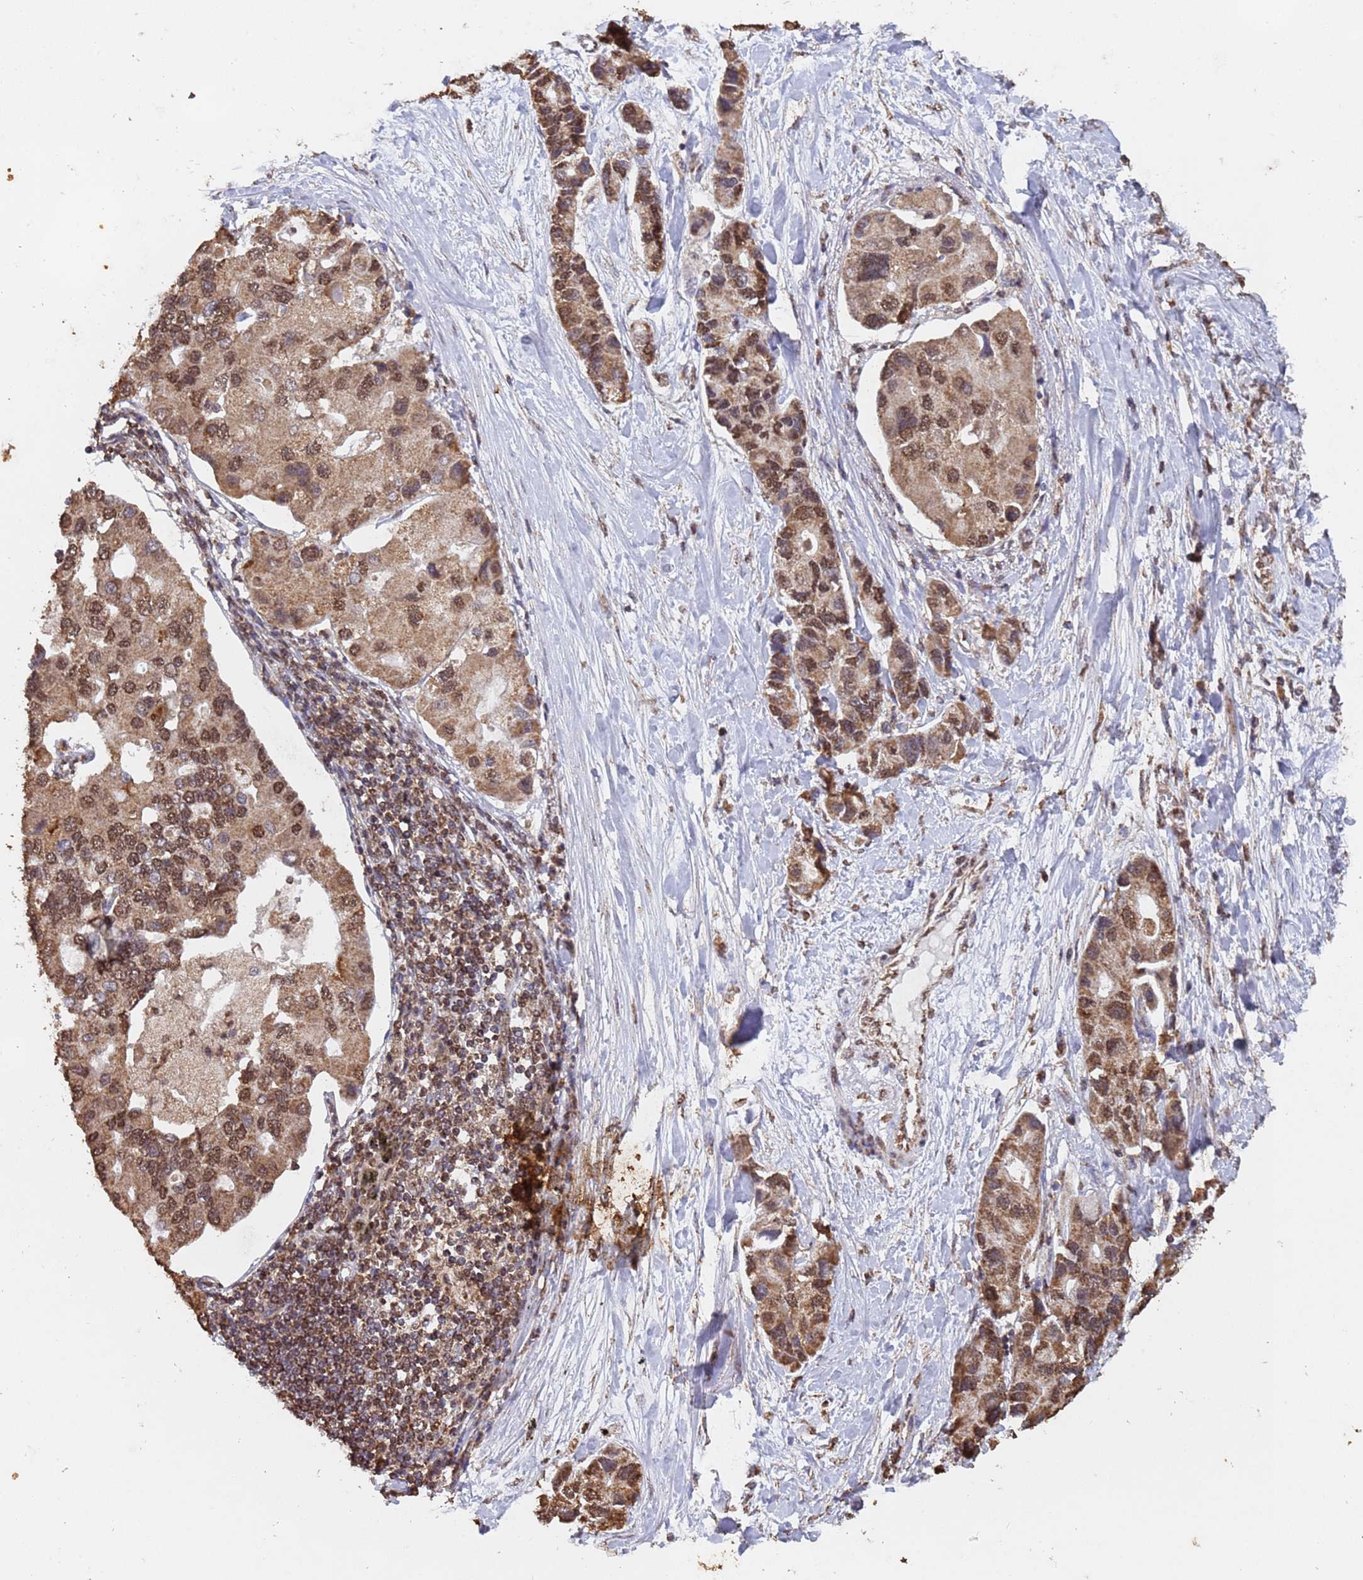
{"staining": {"intensity": "moderate", "quantity": ">75%", "location": "nuclear"}, "tissue": "lung cancer", "cell_type": "Tumor cells", "image_type": "cancer", "snomed": [{"axis": "morphology", "description": "Adenocarcinoma, NOS"}, {"axis": "topography", "description": "Lung"}], "caption": "Adenocarcinoma (lung) stained for a protein displays moderate nuclear positivity in tumor cells.", "gene": "HDAC10", "patient": {"sex": "female", "age": 54}}